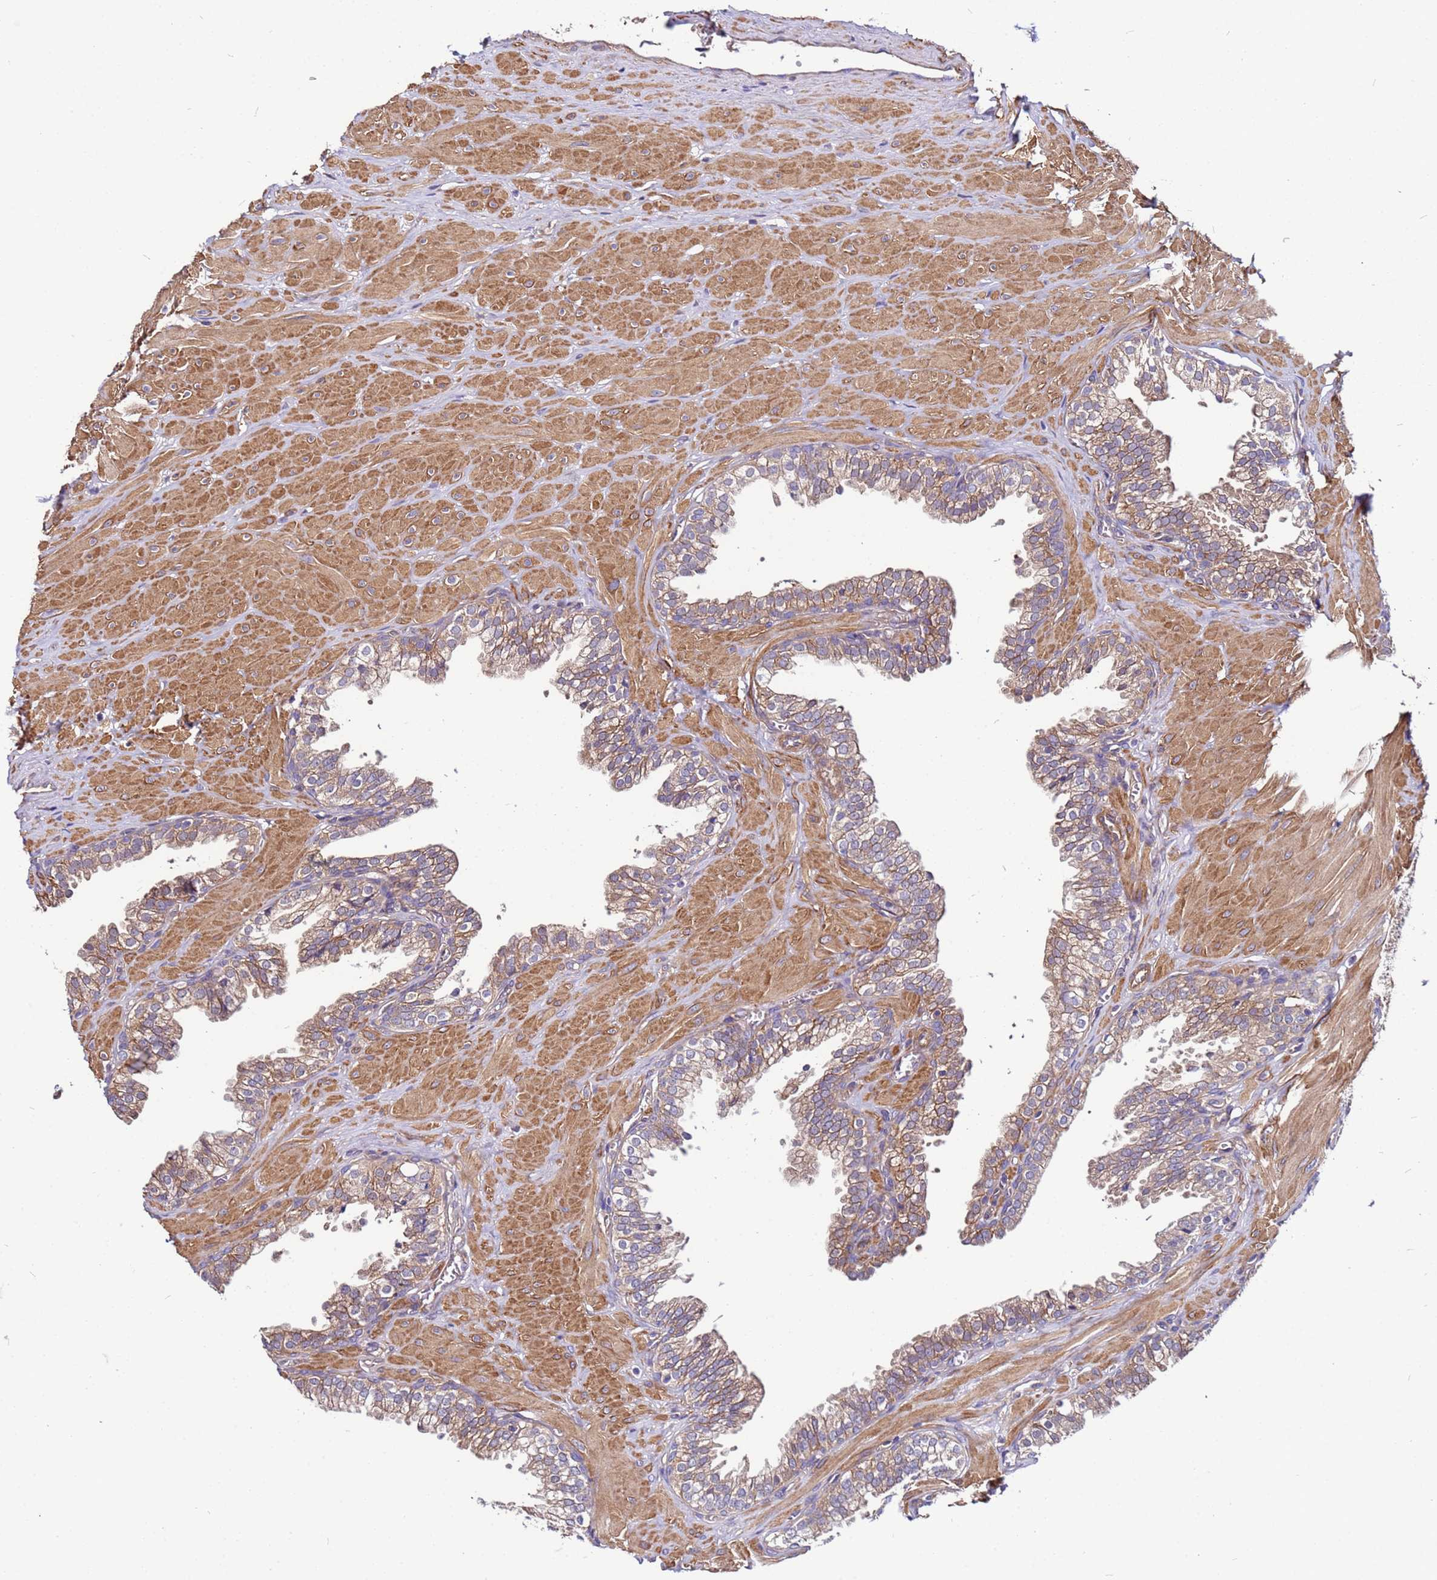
{"staining": {"intensity": "moderate", "quantity": "25%-75%", "location": "cytoplasmic/membranous"}, "tissue": "prostate", "cell_type": "Glandular cells", "image_type": "normal", "snomed": [{"axis": "morphology", "description": "Normal tissue, NOS"}, {"axis": "topography", "description": "Prostate"}, {"axis": "topography", "description": "Peripheral nerve tissue"}], "caption": "Immunohistochemical staining of benign human prostate exhibits 25%-75% levels of moderate cytoplasmic/membranous protein staining in about 25%-75% of glandular cells.", "gene": "STK38L", "patient": {"sex": "male", "age": 55}}